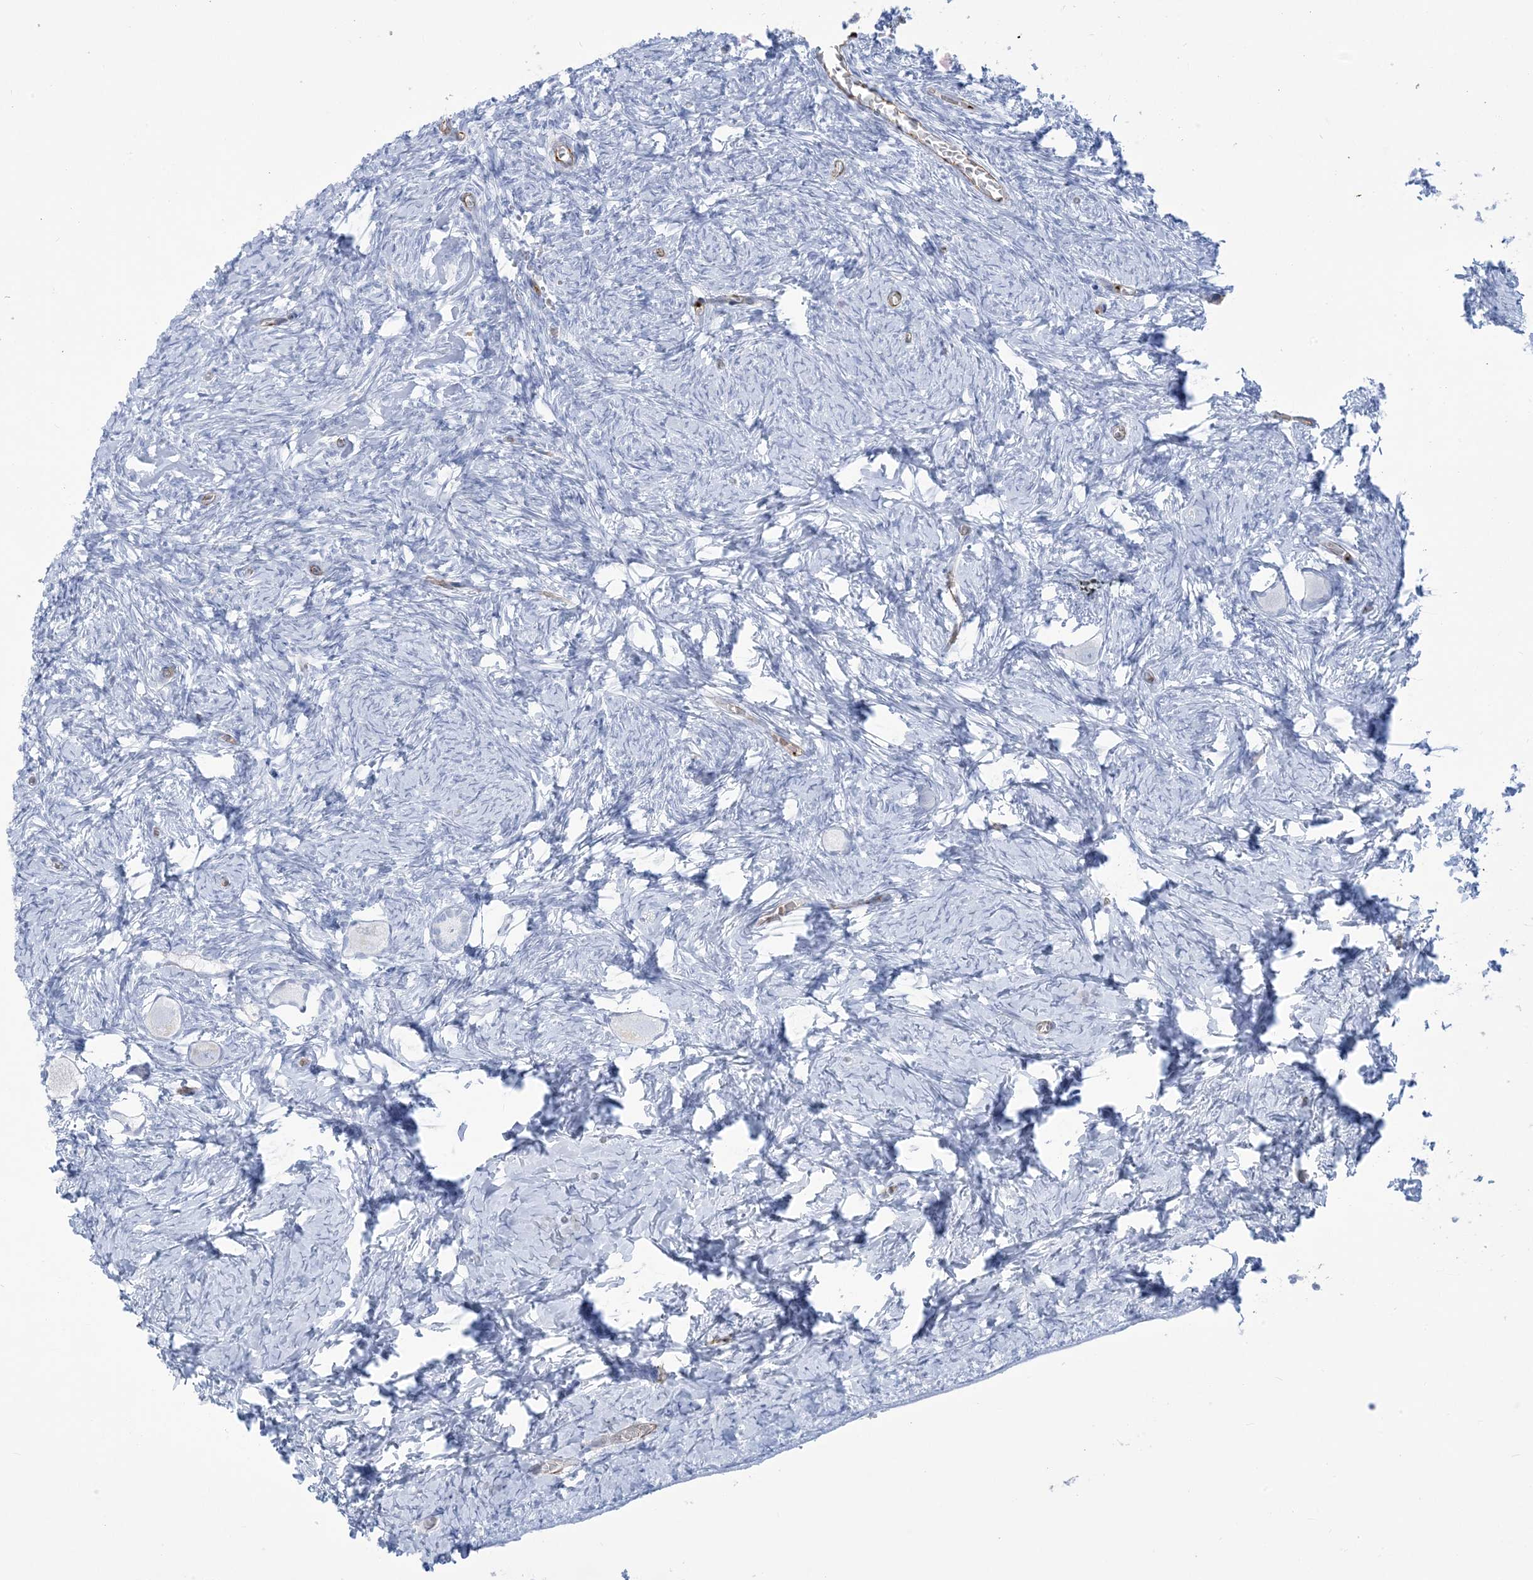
{"staining": {"intensity": "negative", "quantity": "none", "location": "none"}, "tissue": "ovary", "cell_type": "Follicle cells", "image_type": "normal", "snomed": [{"axis": "morphology", "description": "Normal tissue, NOS"}, {"axis": "topography", "description": "Ovary"}], "caption": "This image is of normal ovary stained with IHC to label a protein in brown with the nuclei are counter-stained blue. There is no positivity in follicle cells. Nuclei are stained in blue.", "gene": "B3GNT7", "patient": {"sex": "female", "age": 27}}